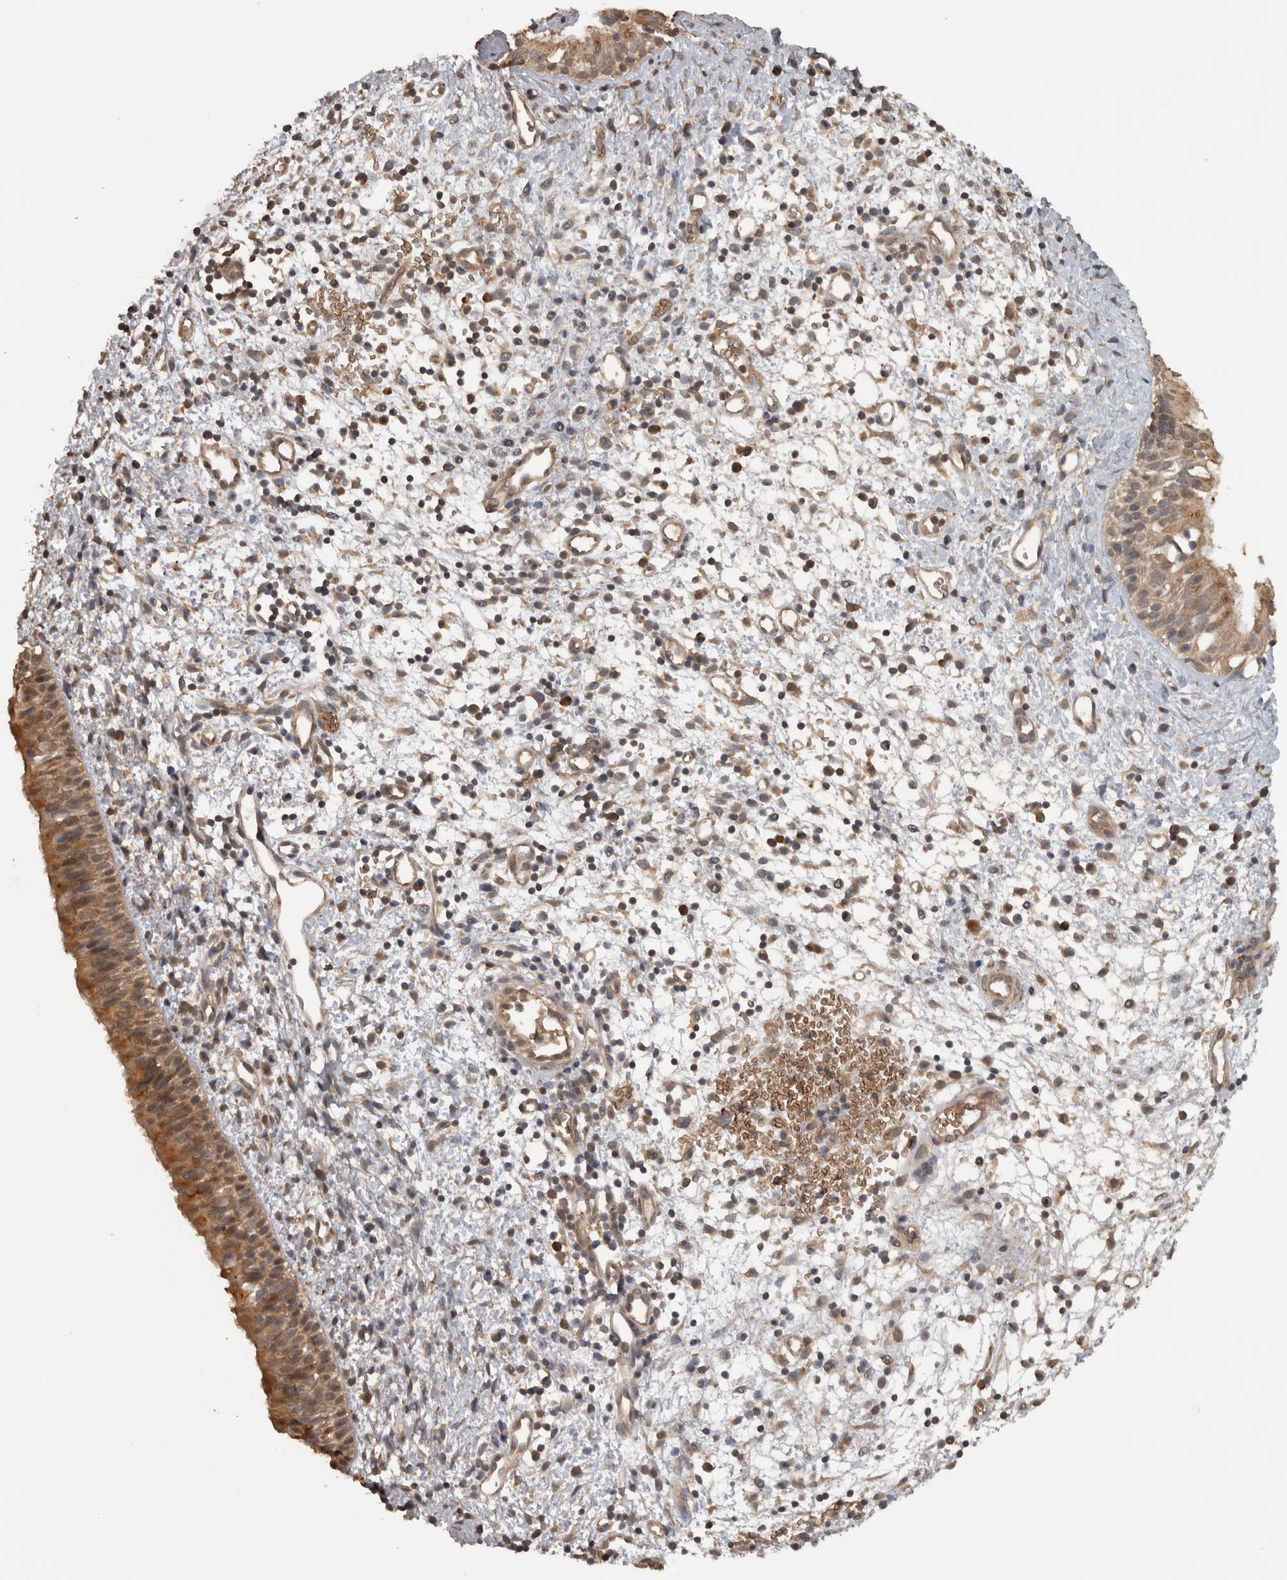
{"staining": {"intensity": "moderate", "quantity": ">75%", "location": "cytoplasmic/membranous"}, "tissue": "nasopharynx", "cell_type": "Respiratory epithelial cells", "image_type": "normal", "snomed": [{"axis": "morphology", "description": "Normal tissue, NOS"}, {"axis": "topography", "description": "Nasopharynx"}], "caption": "A photomicrograph of human nasopharynx stained for a protein shows moderate cytoplasmic/membranous brown staining in respiratory epithelial cells.", "gene": "MICU3", "patient": {"sex": "male", "age": 22}}